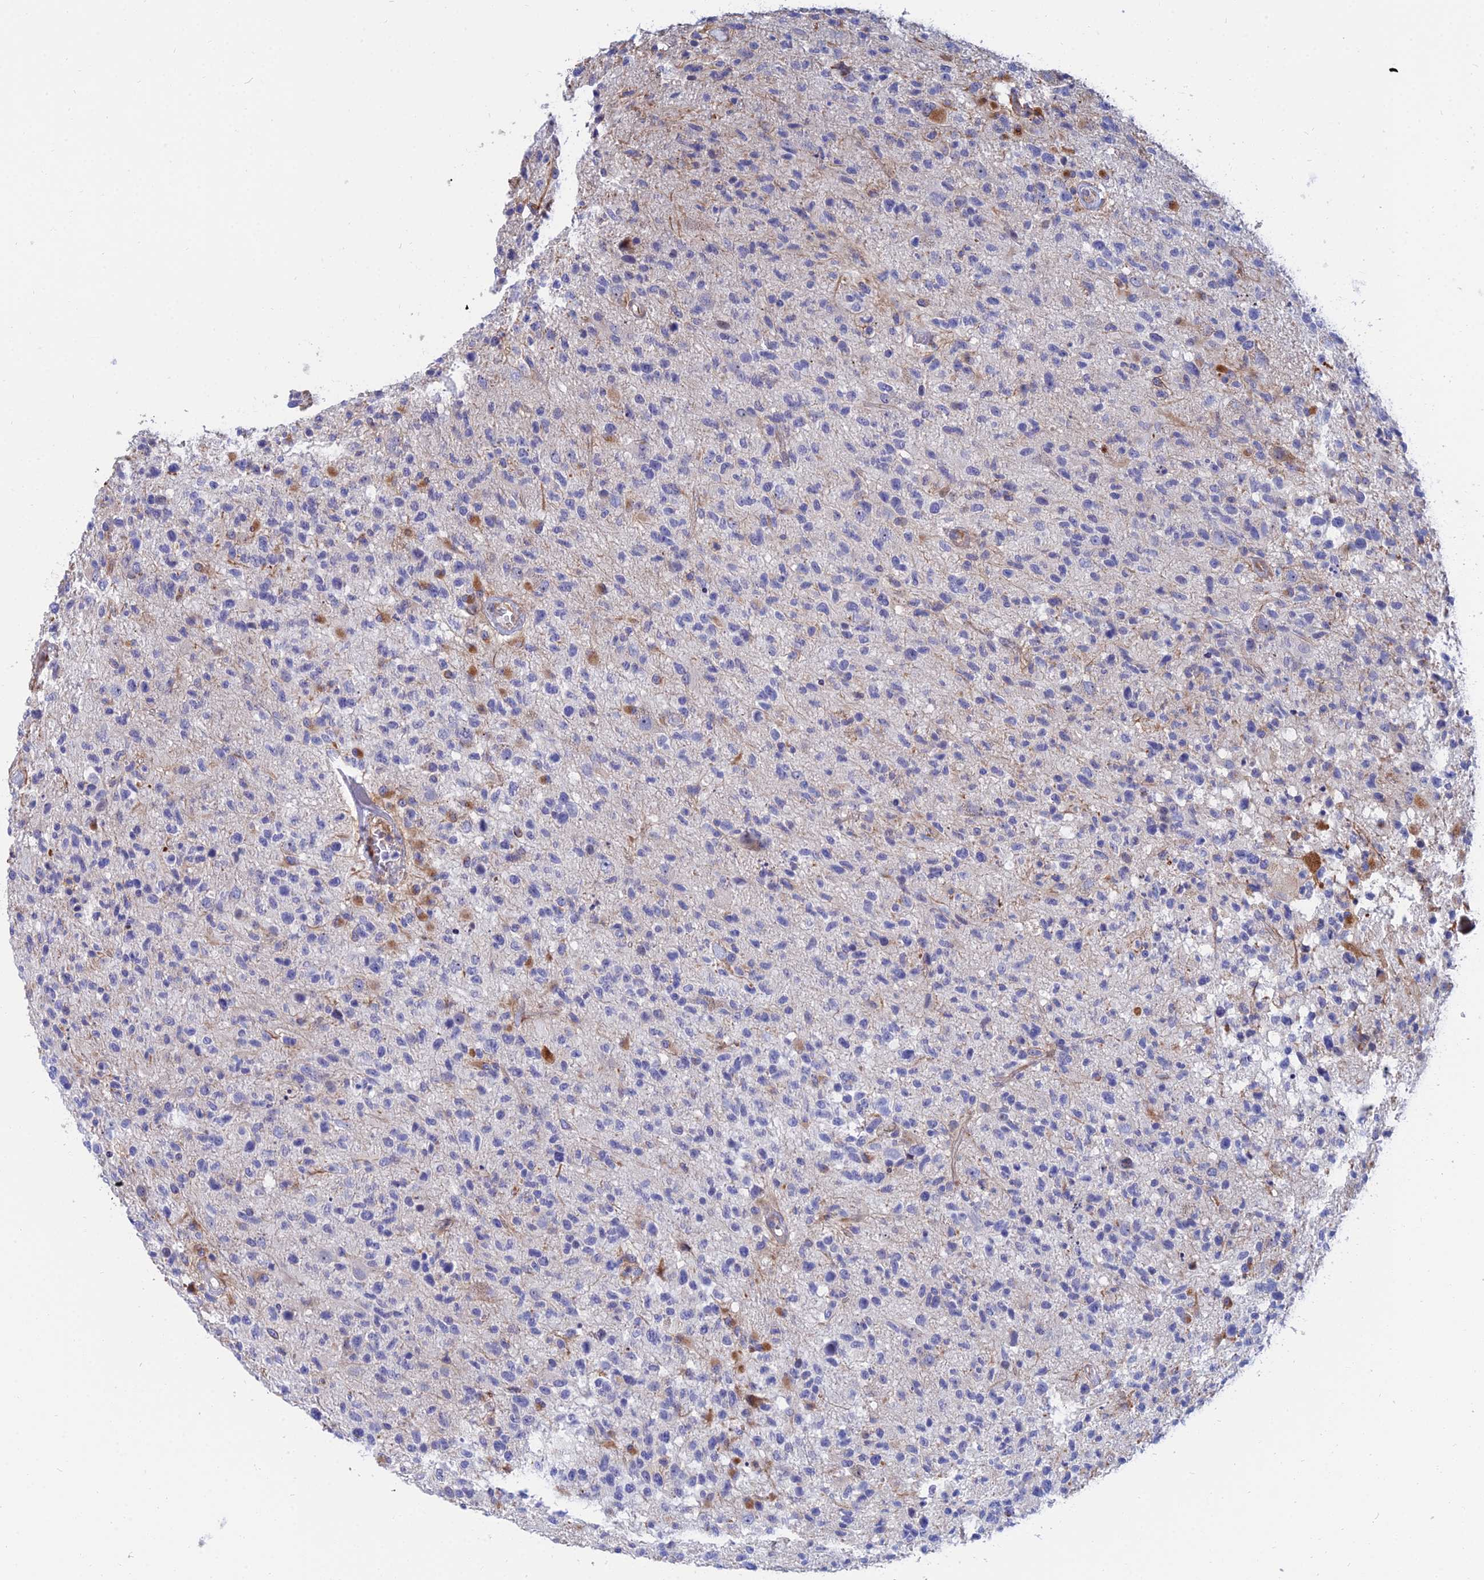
{"staining": {"intensity": "negative", "quantity": "none", "location": "none"}, "tissue": "glioma", "cell_type": "Tumor cells", "image_type": "cancer", "snomed": [{"axis": "morphology", "description": "Glioma, malignant, High grade"}, {"axis": "morphology", "description": "Glioblastoma, NOS"}, {"axis": "topography", "description": "Brain"}], "caption": "Immunohistochemistry micrograph of glioma stained for a protein (brown), which displays no staining in tumor cells. (DAB IHC, high magnification).", "gene": "TRIM43B", "patient": {"sex": "male", "age": 60}}